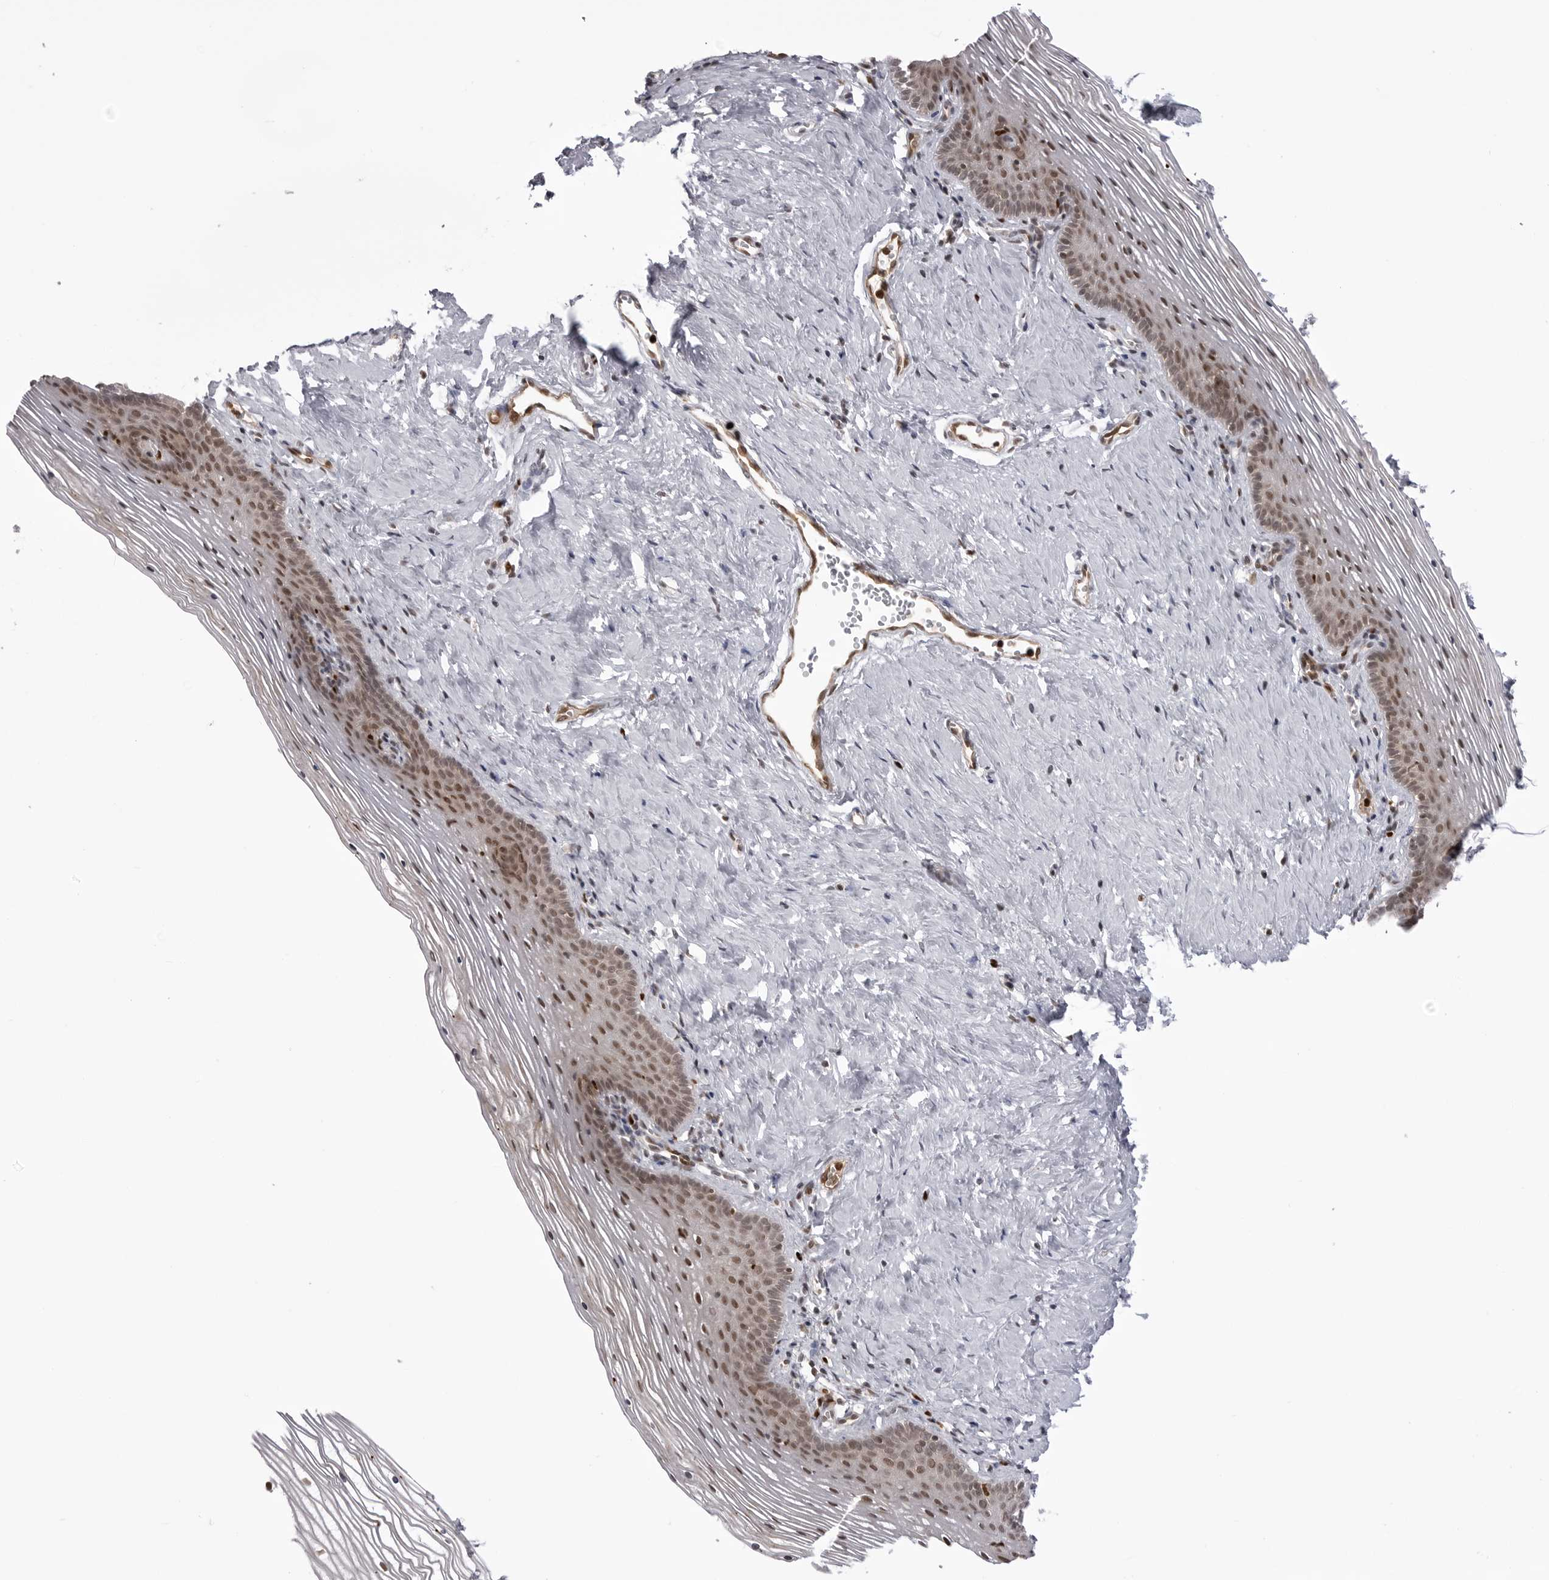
{"staining": {"intensity": "moderate", "quantity": ">75%", "location": "nuclear"}, "tissue": "vagina", "cell_type": "Squamous epithelial cells", "image_type": "normal", "snomed": [{"axis": "morphology", "description": "Normal tissue, NOS"}, {"axis": "topography", "description": "Vagina"}], "caption": "The micrograph exhibits staining of unremarkable vagina, revealing moderate nuclear protein expression (brown color) within squamous epithelial cells.", "gene": "PTK2B", "patient": {"sex": "female", "age": 32}}